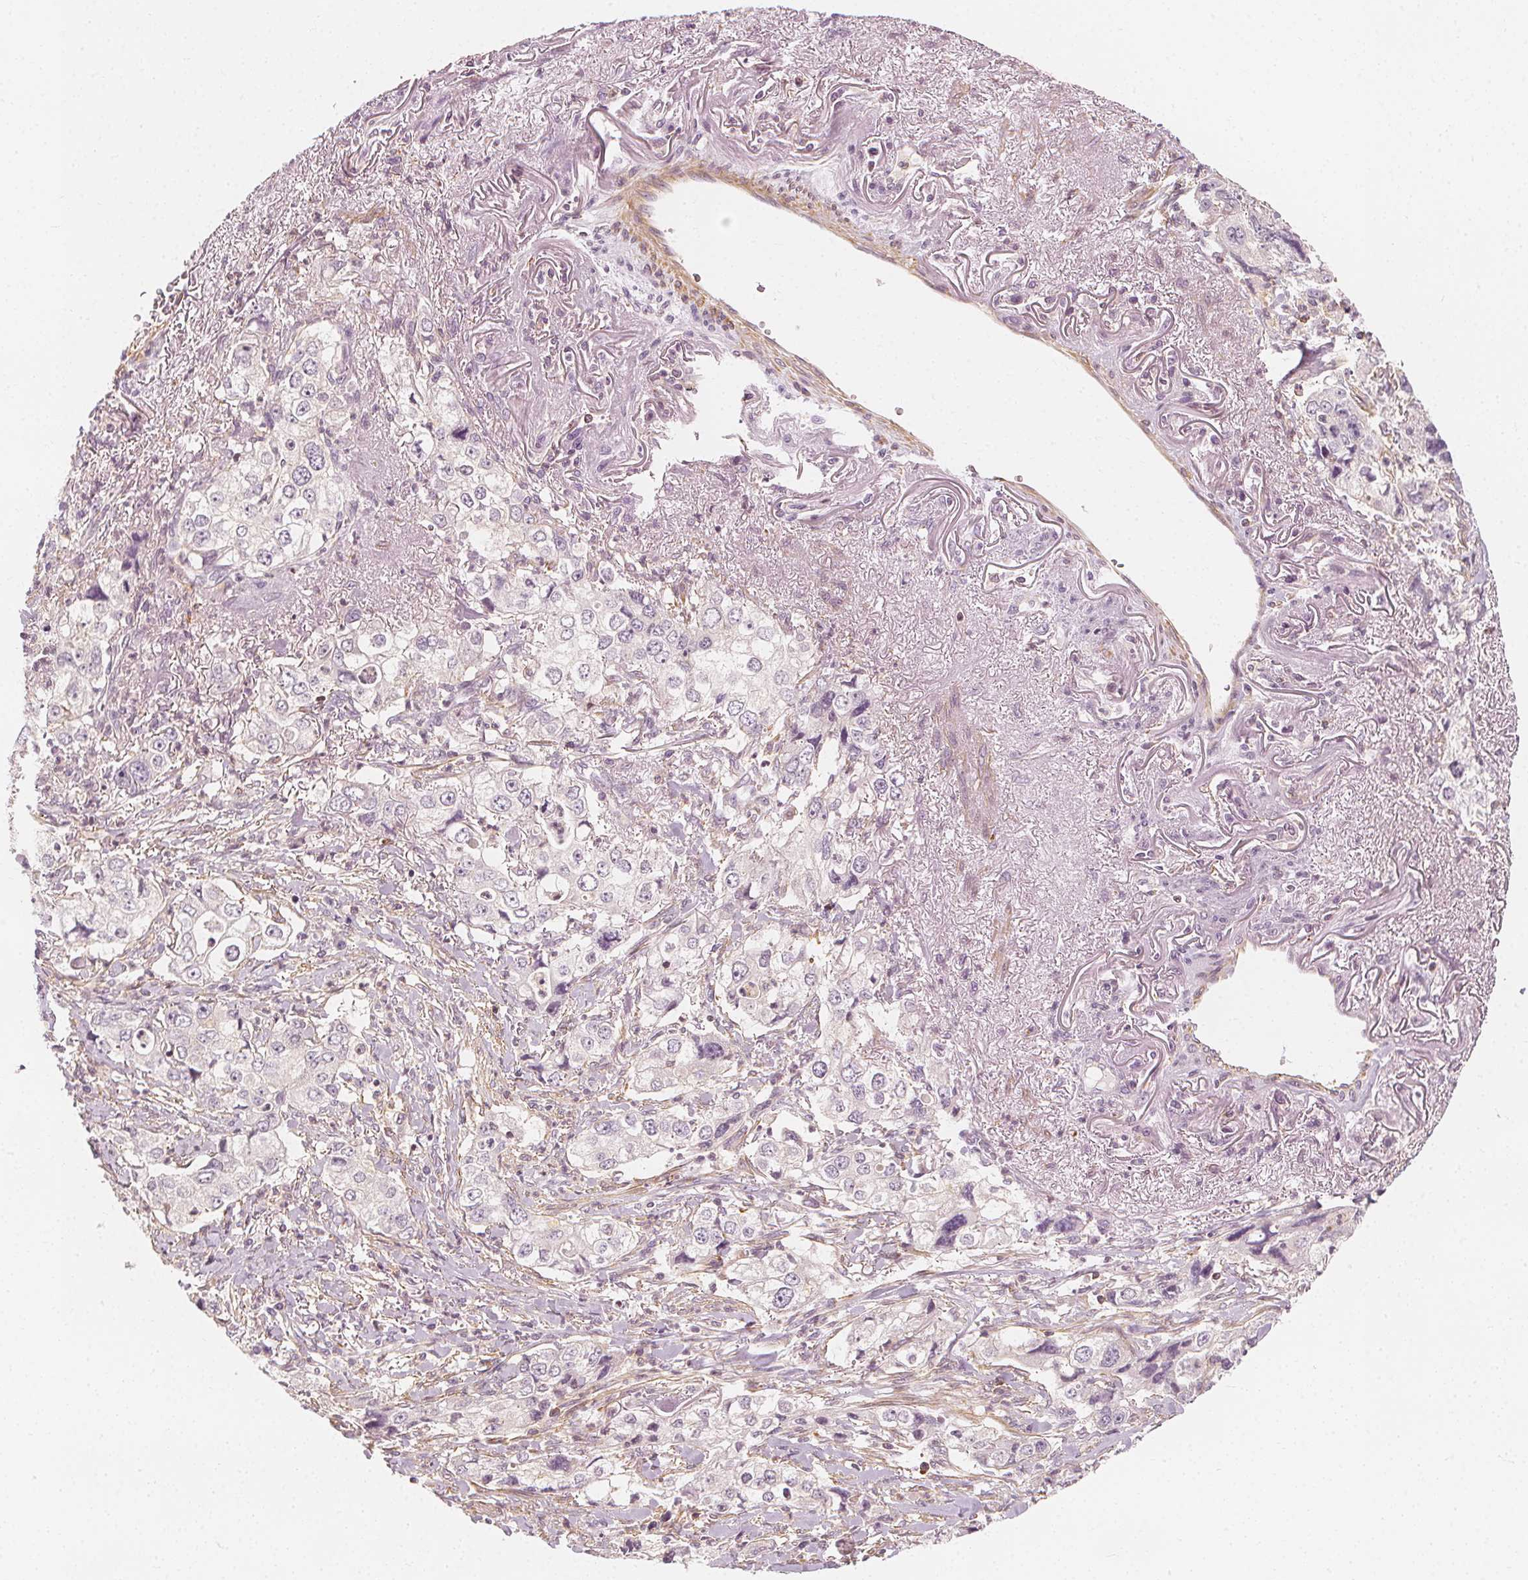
{"staining": {"intensity": "negative", "quantity": "none", "location": "none"}, "tissue": "stomach cancer", "cell_type": "Tumor cells", "image_type": "cancer", "snomed": [{"axis": "morphology", "description": "Adenocarcinoma, NOS"}, {"axis": "topography", "description": "Stomach, upper"}], "caption": "Protein analysis of stomach adenocarcinoma exhibits no significant staining in tumor cells.", "gene": "ARHGAP26", "patient": {"sex": "male", "age": 75}}